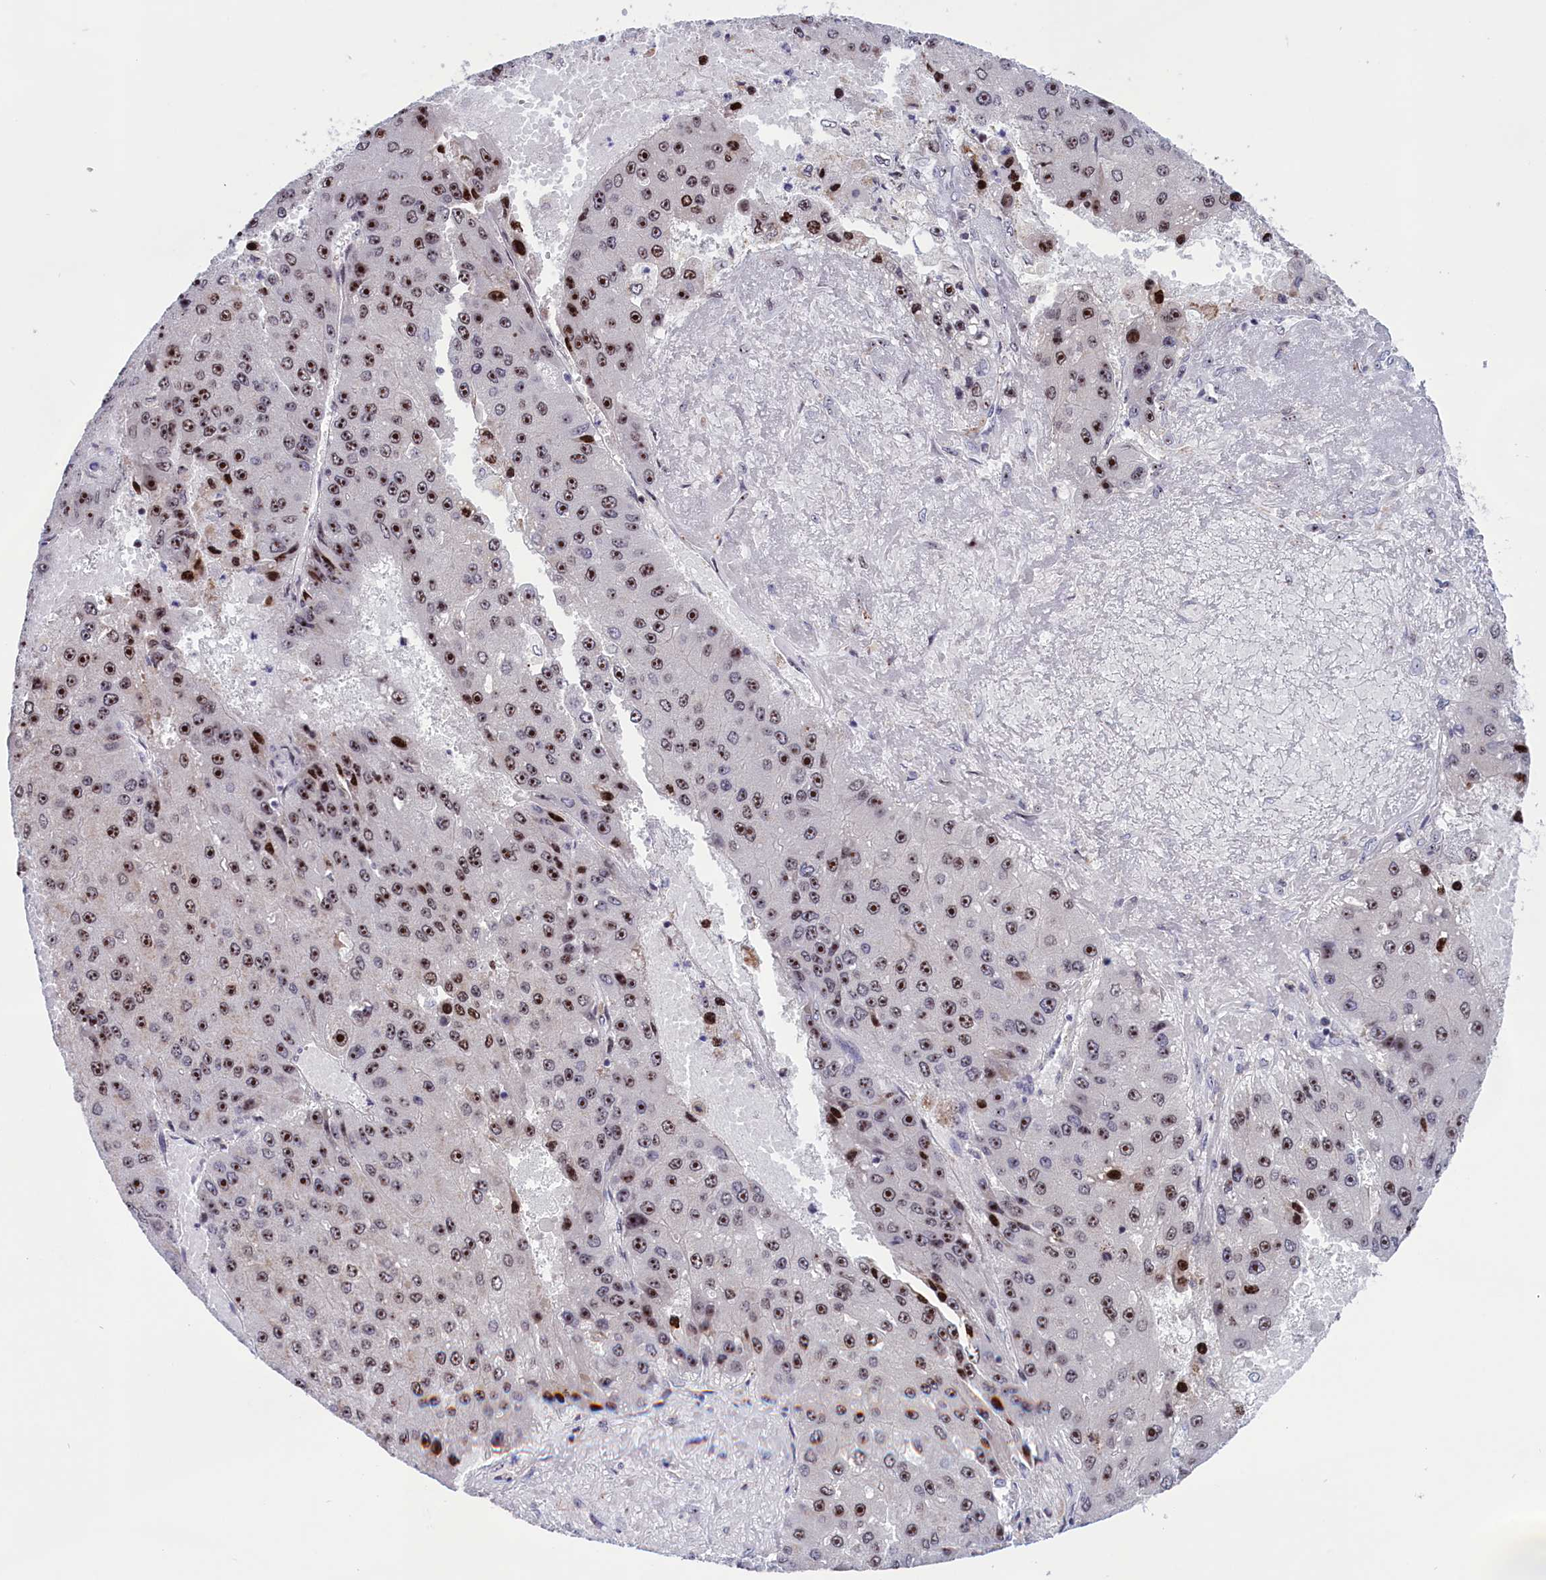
{"staining": {"intensity": "strong", "quantity": ">75%", "location": "nuclear"}, "tissue": "liver cancer", "cell_type": "Tumor cells", "image_type": "cancer", "snomed": [{"axis": "morphology", "description": "Carcinoma, Hepatocellular, NOS"}, {"axis": "topography", "description": "Liver"}], "caption": "Liver hepatocellular carcinoma stained for a protein demonstrates strong nuclear positivity in tumor cells. The protein is shown in brown color, while the nuclei are stained blue.", "gene": "PPAN", "patient": {"sex": "female", "age": 73}}